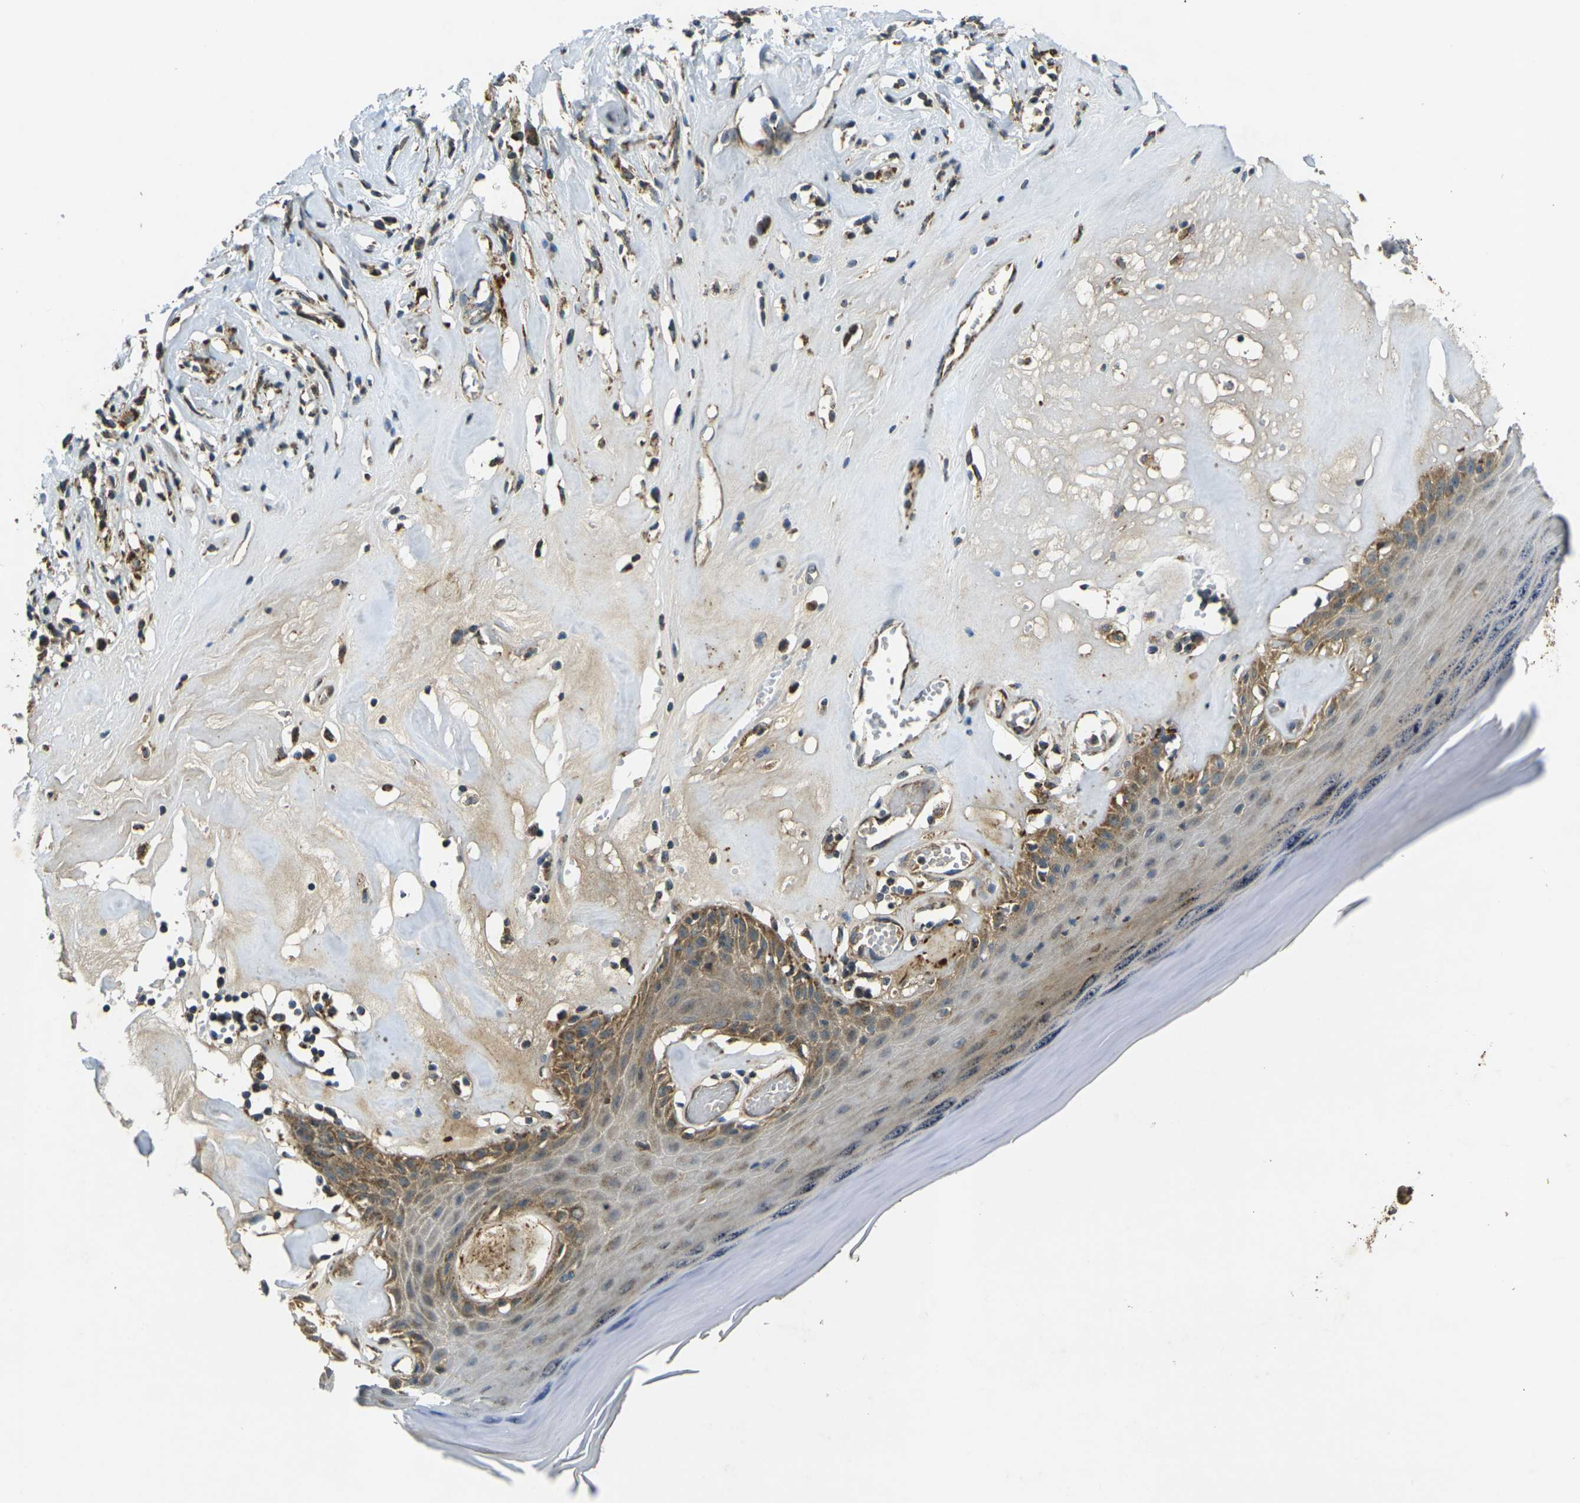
{"staining": {"intensity": "moderate", "quantity": ">75%", "location": "cytoplasmic/membranous"}, "tissue": "skin", "cell_type": "Epidermal cells", "image_type": "normal", "snomed": [{"axis": "morphology", "description": "Normal tissue, NOS"}, {"axis": "morphology", "description": "Inflammation, NOS"}, {"axis": "topography", "description": "Vulva"}], "caption": "Immunohistochemical staining of normal human skin displays moderate cytoplasmic/membranous protein positivity in approximately >75% of epidermal cells.", "gene": "IGF1R", "patient": {"sex": "female", "age": 84}}